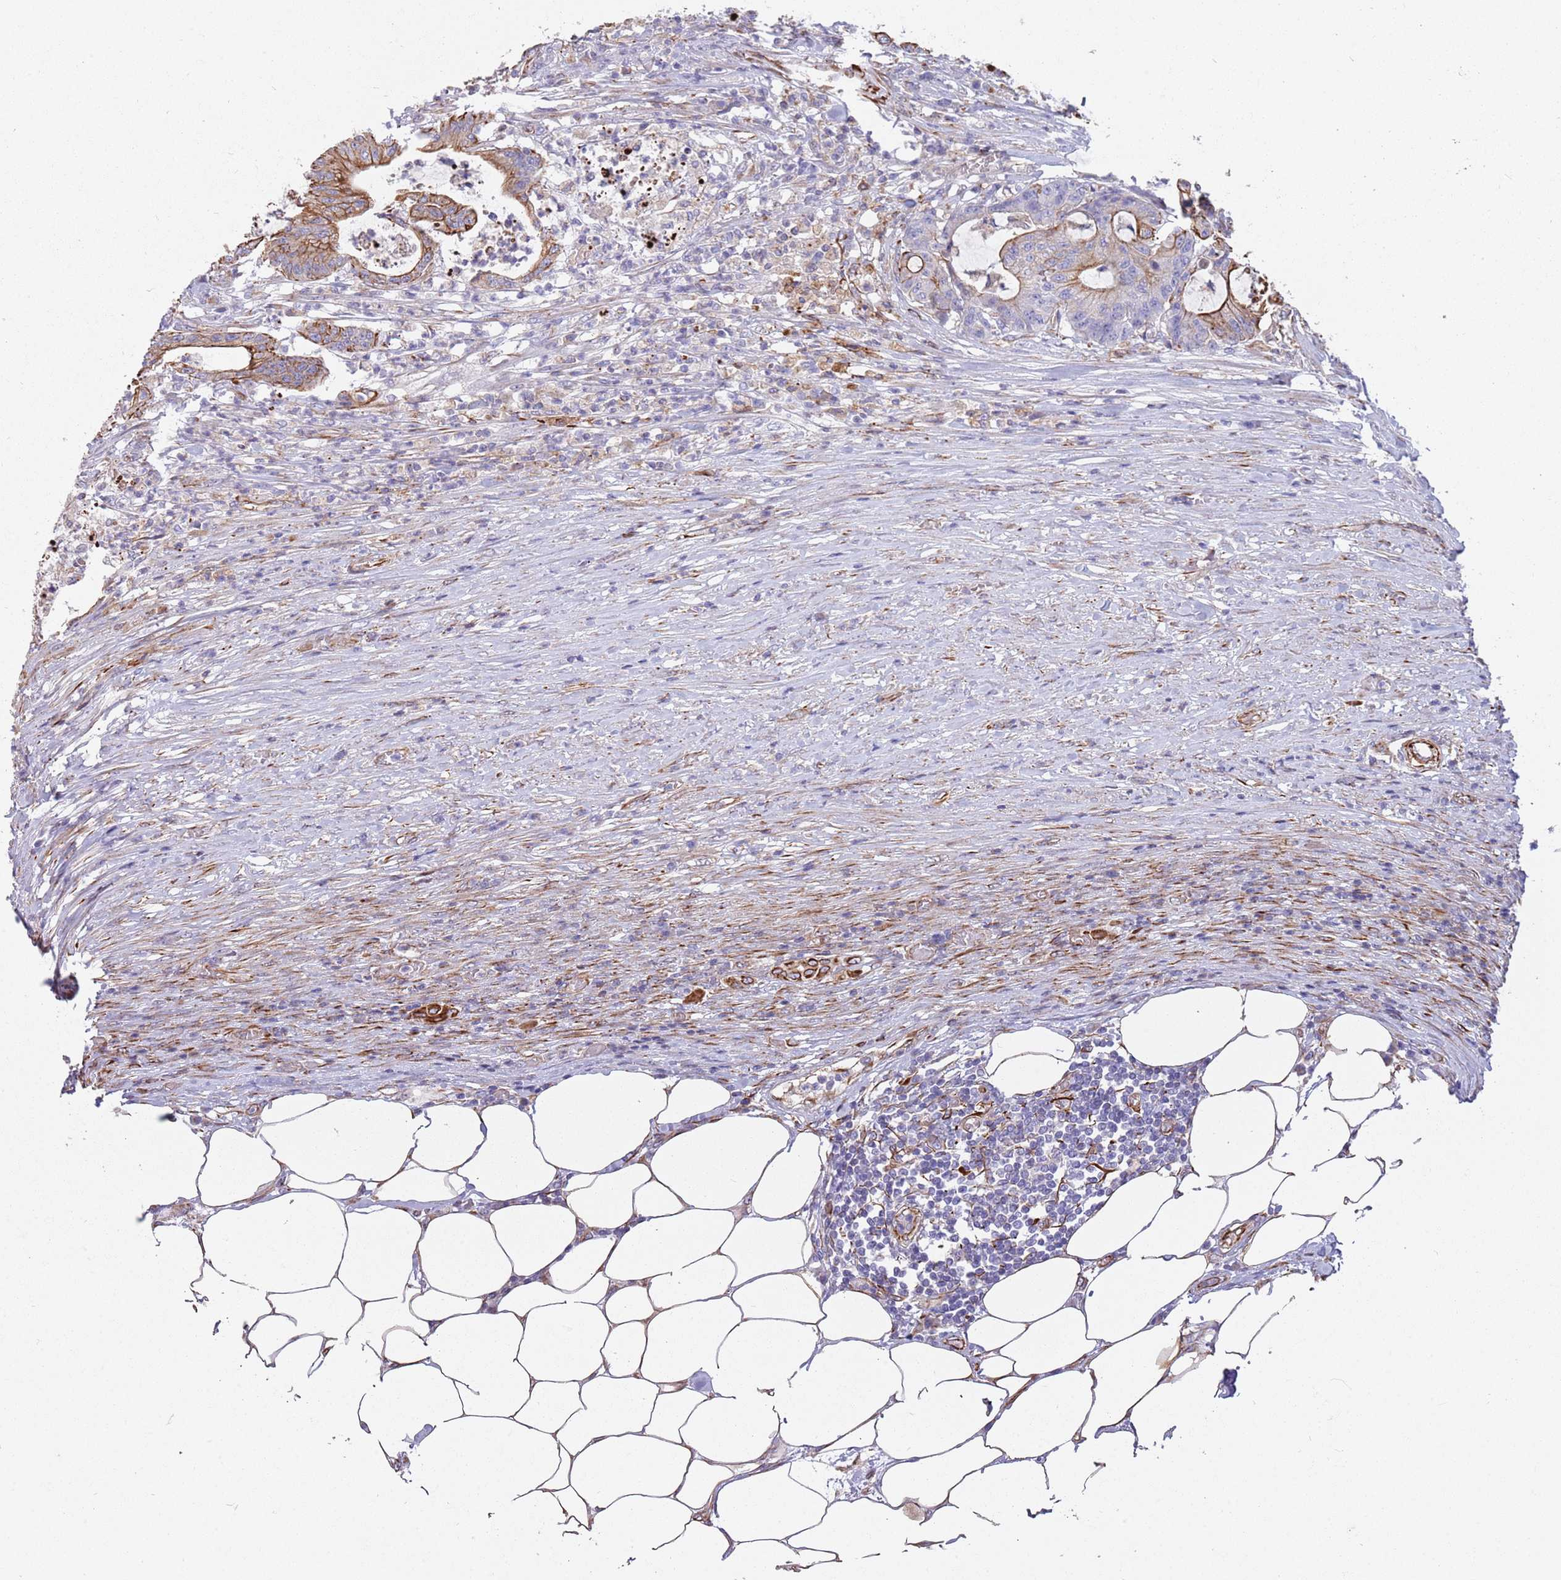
{"staining": {"intensity": "moderate", "quantity": "25%-75%", "location": "cytoplasmic/membranous"}, "tissue": "colorectal cancer", "cell_type": "Tumor cells", "image_type": "cancer", "snomed": [{"axis": "morphology", "description": "Adenocarcinoma, NOS"}, {"axis": "topography", "description": "Colon"}], "caption": "Colorectal cancer tissue displays moderate cytoplasmic/membranous positivity in about 25%-75% of tumor cells", "gene": "MOGAT1", "patient": {"sex": "female", "age": 84}}